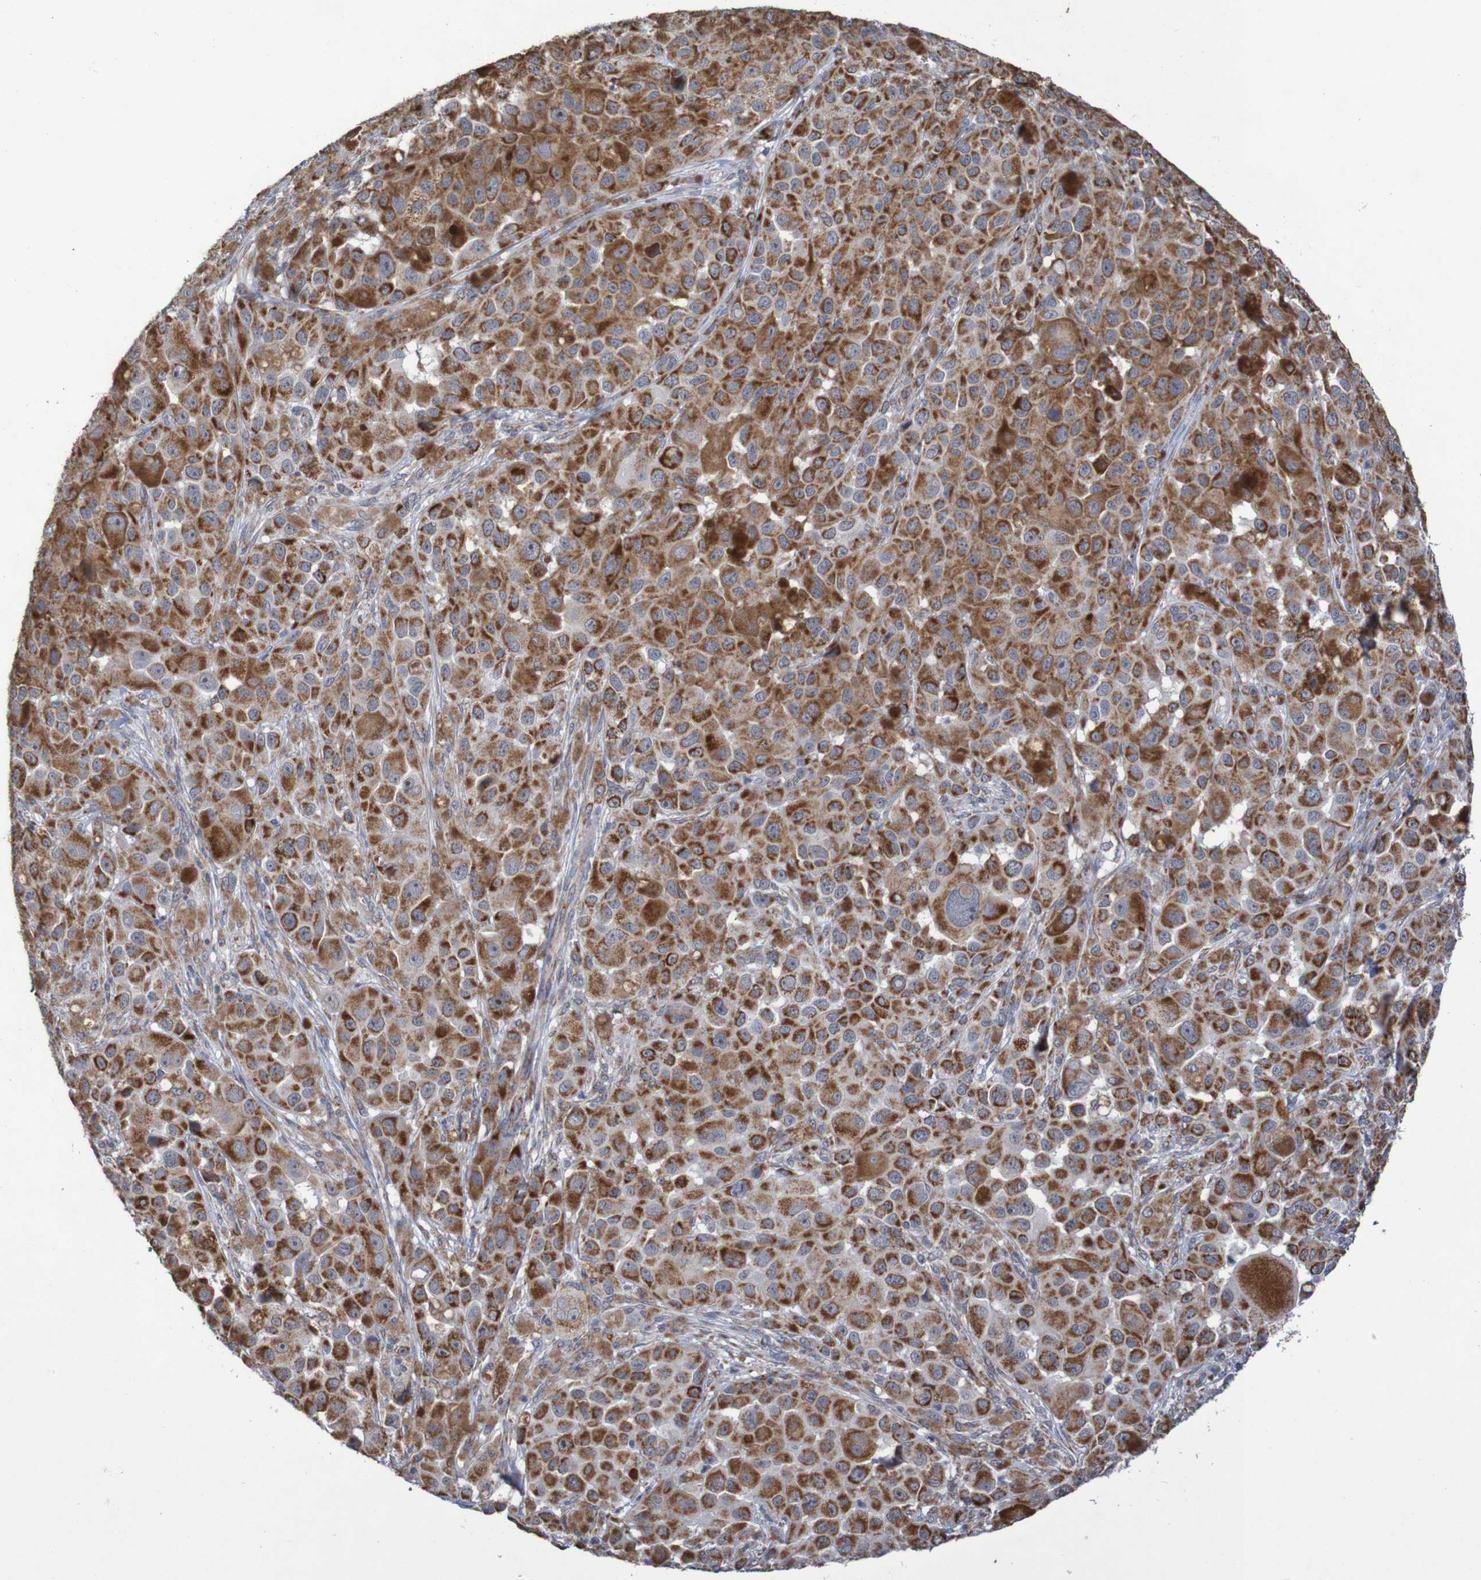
{"staining": {"intensity": "strong", "quantity": ">75%", "location": "cytoplasmic/membranous"}, "tissue": "melanoma", "cell_type": "Tumor cells", "image_type": "cancer", "snomed": [{"axis": "morphology", "description": "Malignant melanoma, NOS"}, {"axis": "topography", "description": "Skin"}], "caption": "Immunohistochemistry (IHC) image of melanoma stained for a protein (brown), which reveals high levels of strong cytoplasmic/membranous expression in about >75% of tumor cells.", "gene": "DVL1", "patient": {"sex": "male", "age": 96}}